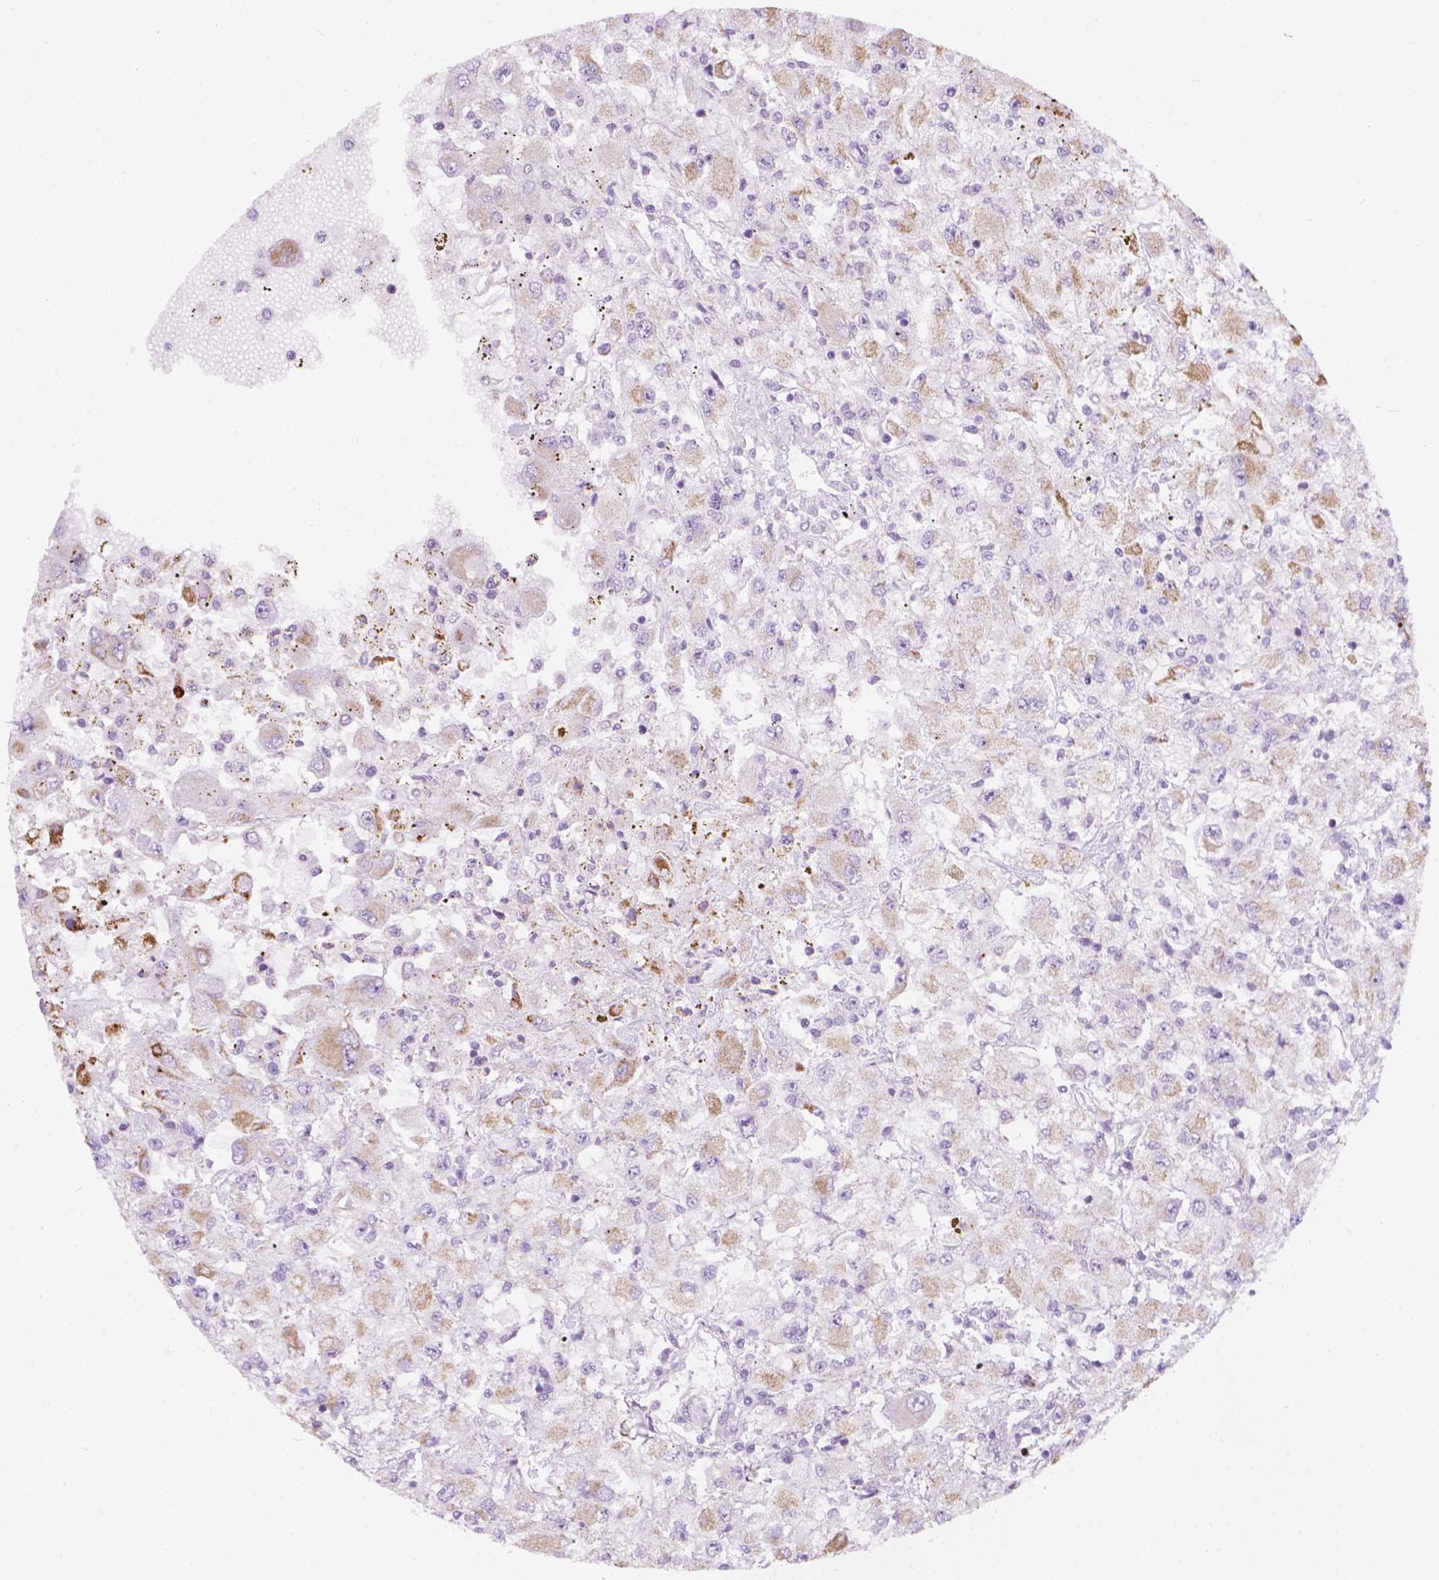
{"staining": {"intensity": "moderate", "quantity": "<25%", "location": "cytoplasmic/membranous"}, "tissue": "renal cancer", "cell_type": "Tumor cells", "image_type": "cancer", "snomed": [{"axis": "morphology", "description": "Adenocarcinoma, NOS"}, {"axis": "topography", "description": "Kidney"}], "caption": "This photomicrograph demonstrates immunohistochemistry (IHC) staining of human renal cancer (adenocarcinoma), with low moderate cytoplasmic/membranous expression in approximately <25% of tumor cells.", "gene": "NOS1AP", "patient": {"sex": "female", "age": 67}}